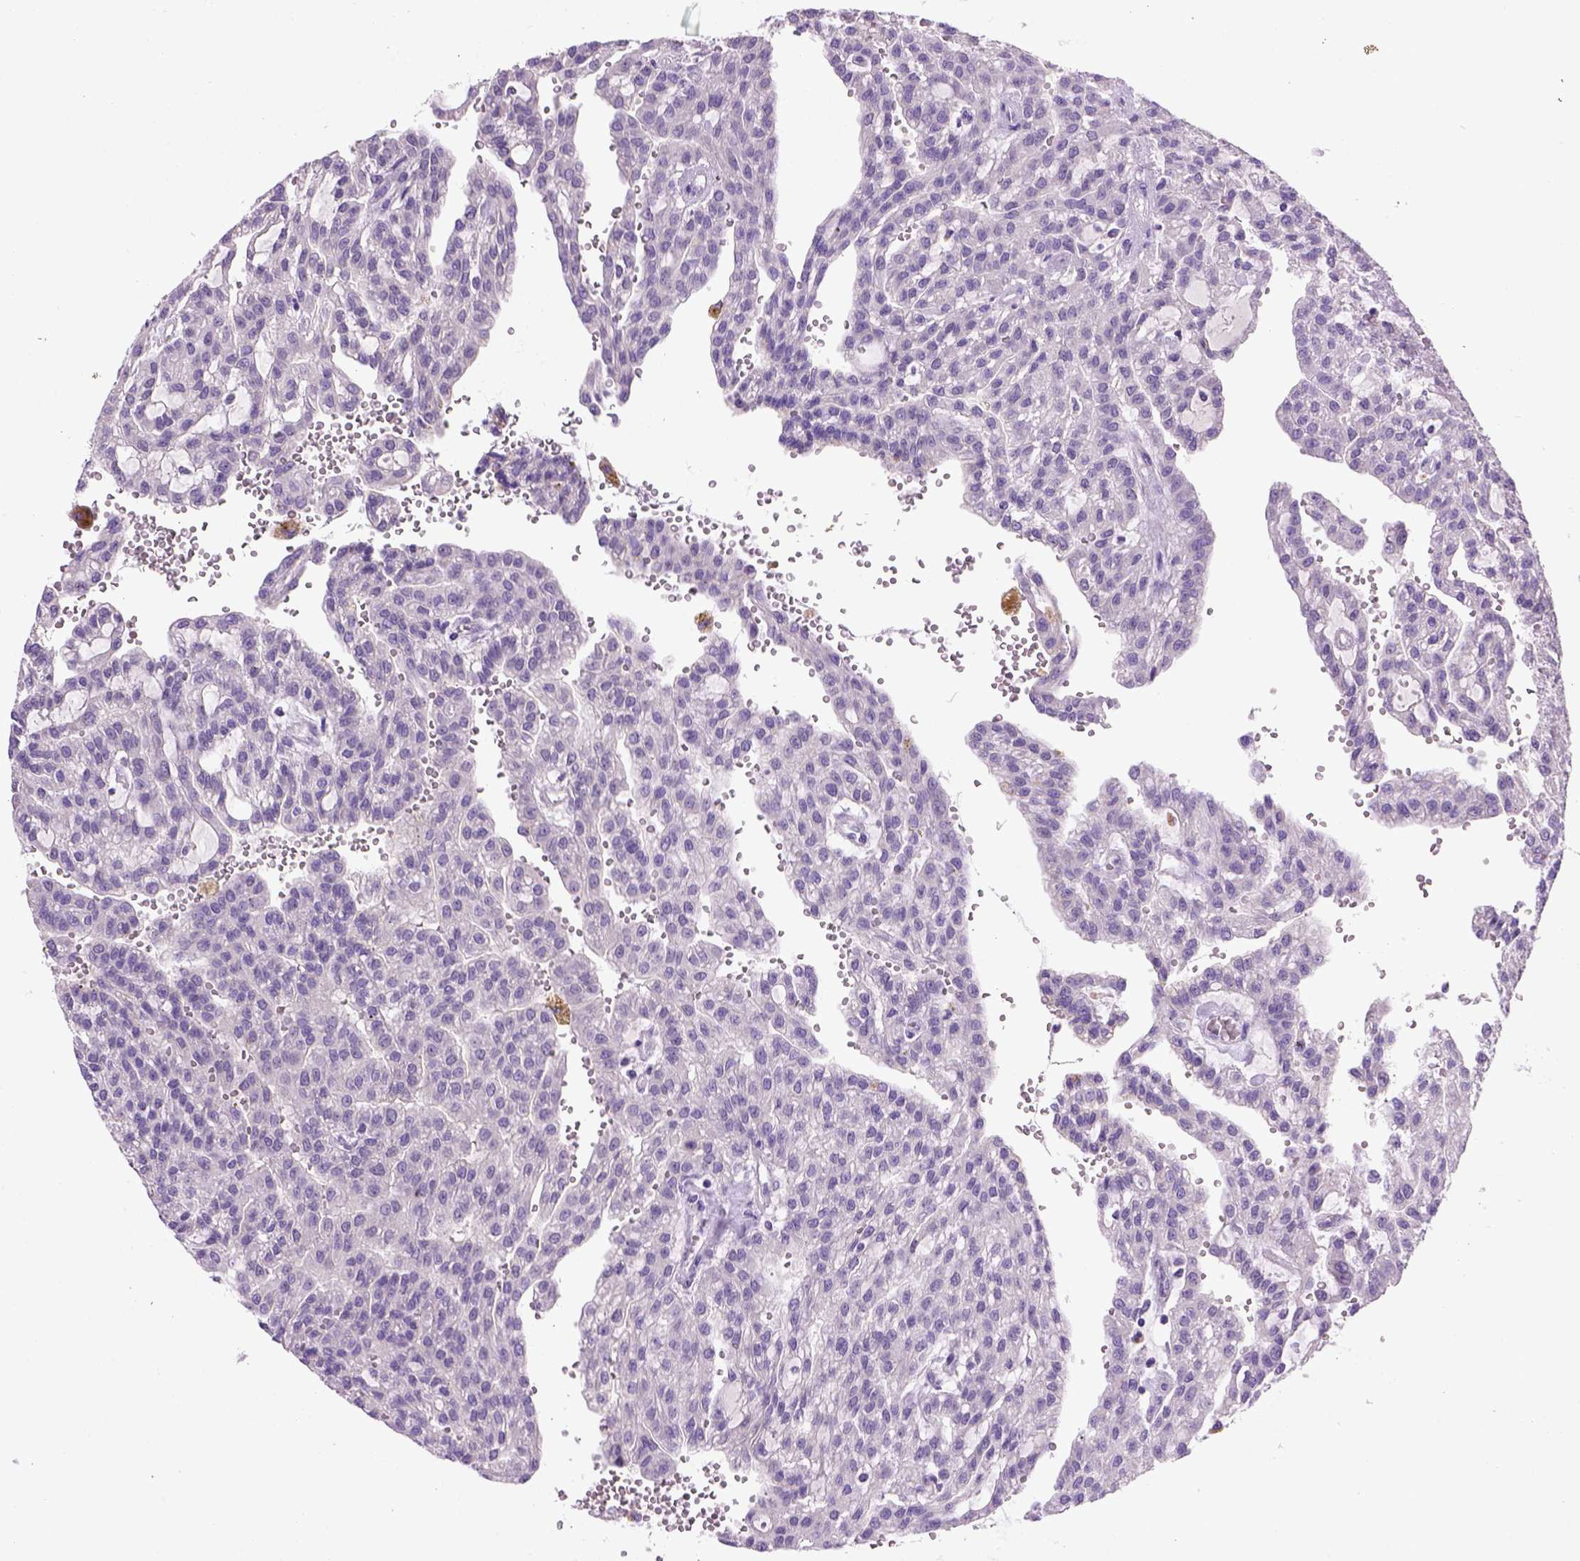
{"staining": {"intensity": "negative", "quantity": "none", "location": "none"}, "tissue": "renal cancer", "cell_type": "Tumor cells", "image_type": "cancer", "snomed": [{"axis": "morphology", "description": "Adenocarcinoma, NOS"}, {"axis": "topography", "description": "Kidney"}], "caption": "Renal cancer (adenocarcinoma) was stained to show a protein in brown. There is no significant positivity in tumor cells. The staining is performed using DAB brown chromogen with nuclei counter-stained in using hematoxylin.", "gene": "CDH1", "patient": {"sex": "male", "age": 63}}